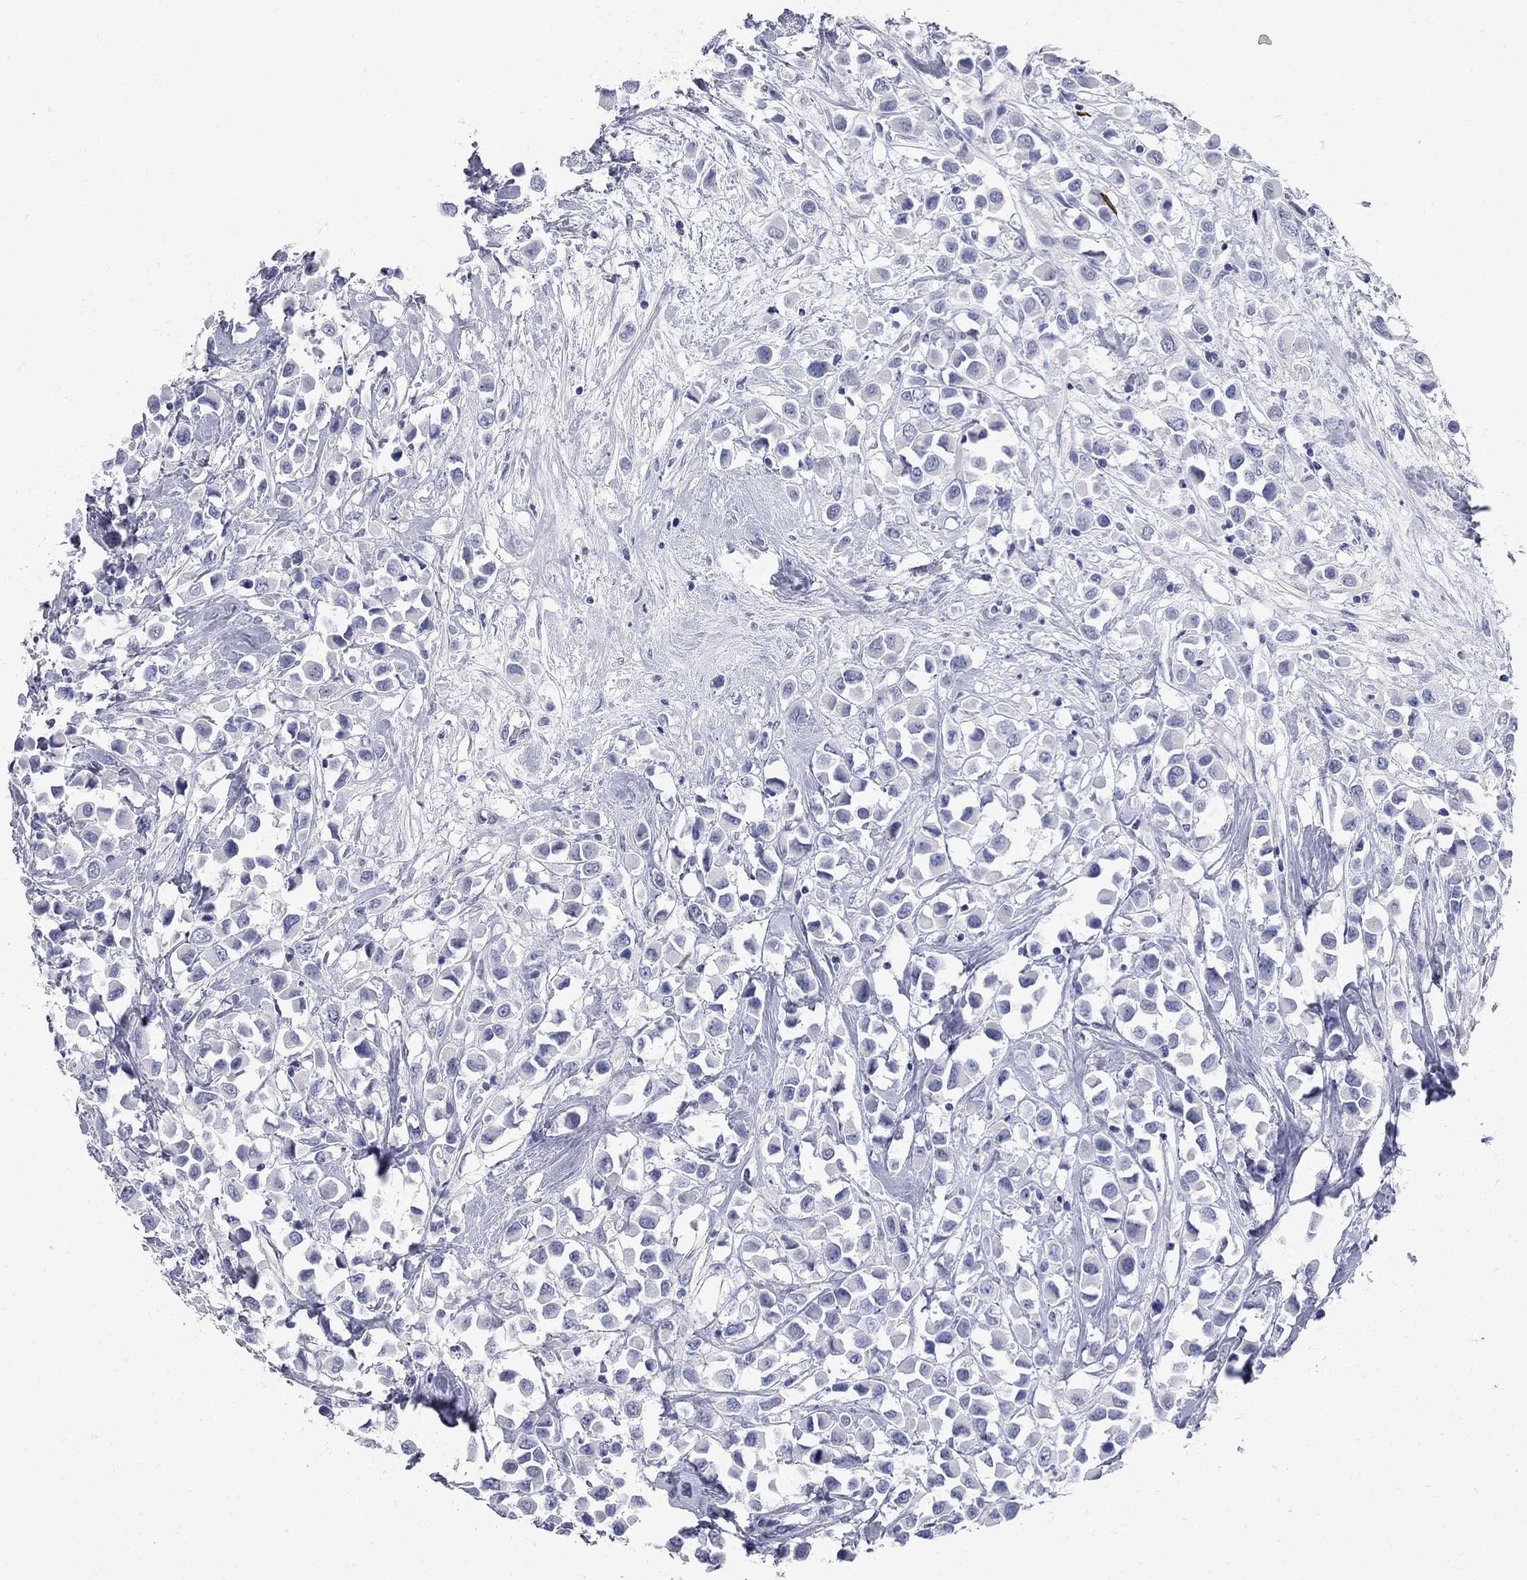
{"staining": {"intensity": "negative", "quantity": "none", "location": "none"}, "tissue": "breast cancer", "cell_type": "Tumor cells", "image_type": "cancer", "snomed": [{"axis": "morphology", "description": "Duct carcinoma"}, {"axis": "topography", "description": "Breast"}], "caption": "Infiltrating ductal carcinoma (breast) was stained to show a protein in brown. There is no significant staining in tumor cells.", "gene": "BPIFB1", "patient": {"sex": "female", "age": 61}}